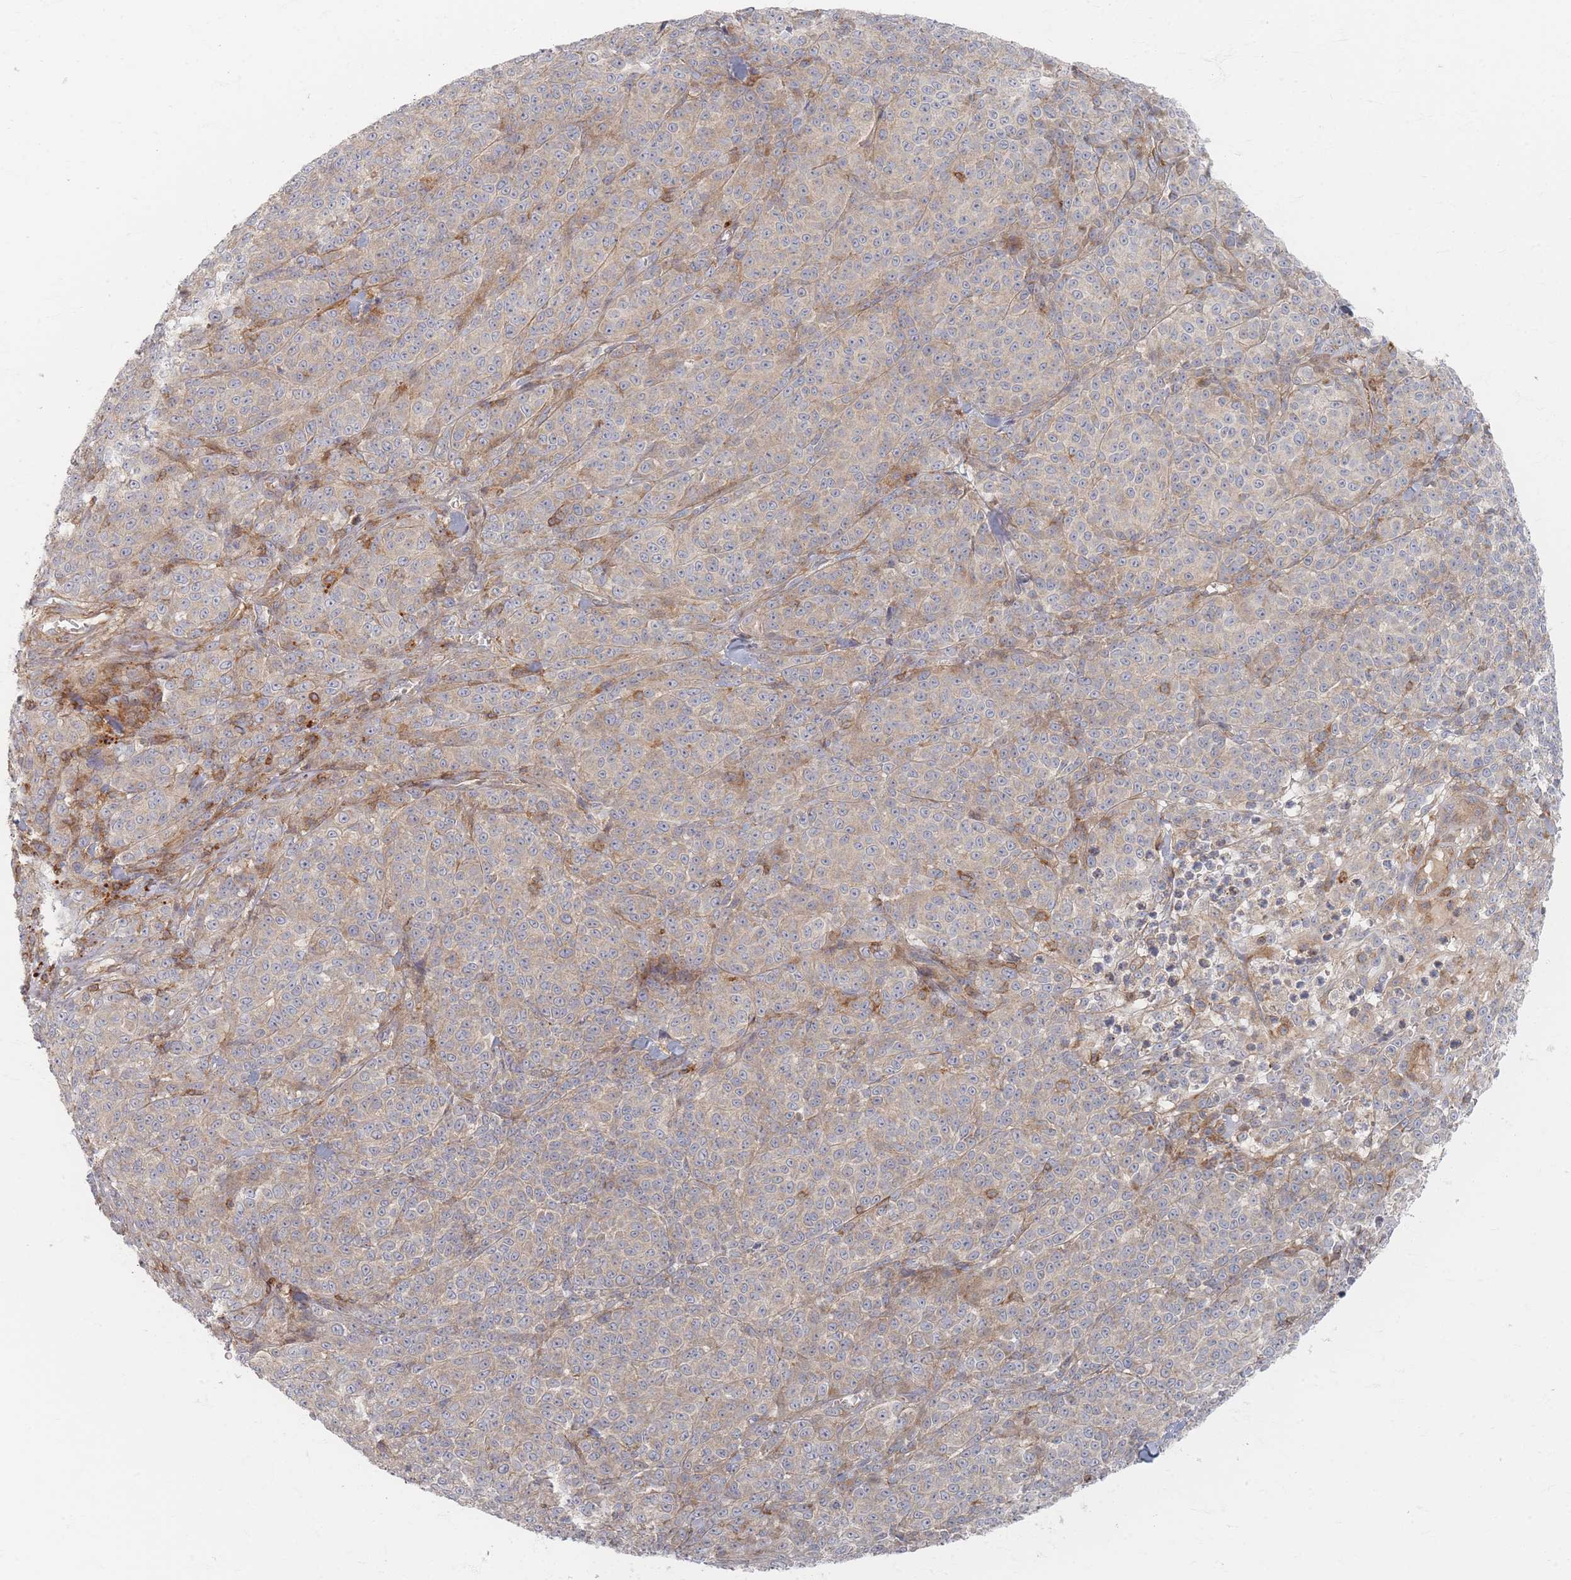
{"staining": {"intensity": "negative", "quantity": "none", "location": "none"}, "tissue": "melanoma", "cell_type": "Tumor cells", "image_type": "cancer", "snomed": [{"axis": "morphology", "description": "Normal tissue, NOS"}, {"axis": "morphology", "description": "Malignant melanoma, NOS"}, {"axis": "topography", "description": "Skin"}], "caption": "A micrograph of human melanoma is negative for staining in tumor cells. Nuclei are stained in blue.", "gene": "ZNF852", "patient": {"sex": "female", "age": 34}}